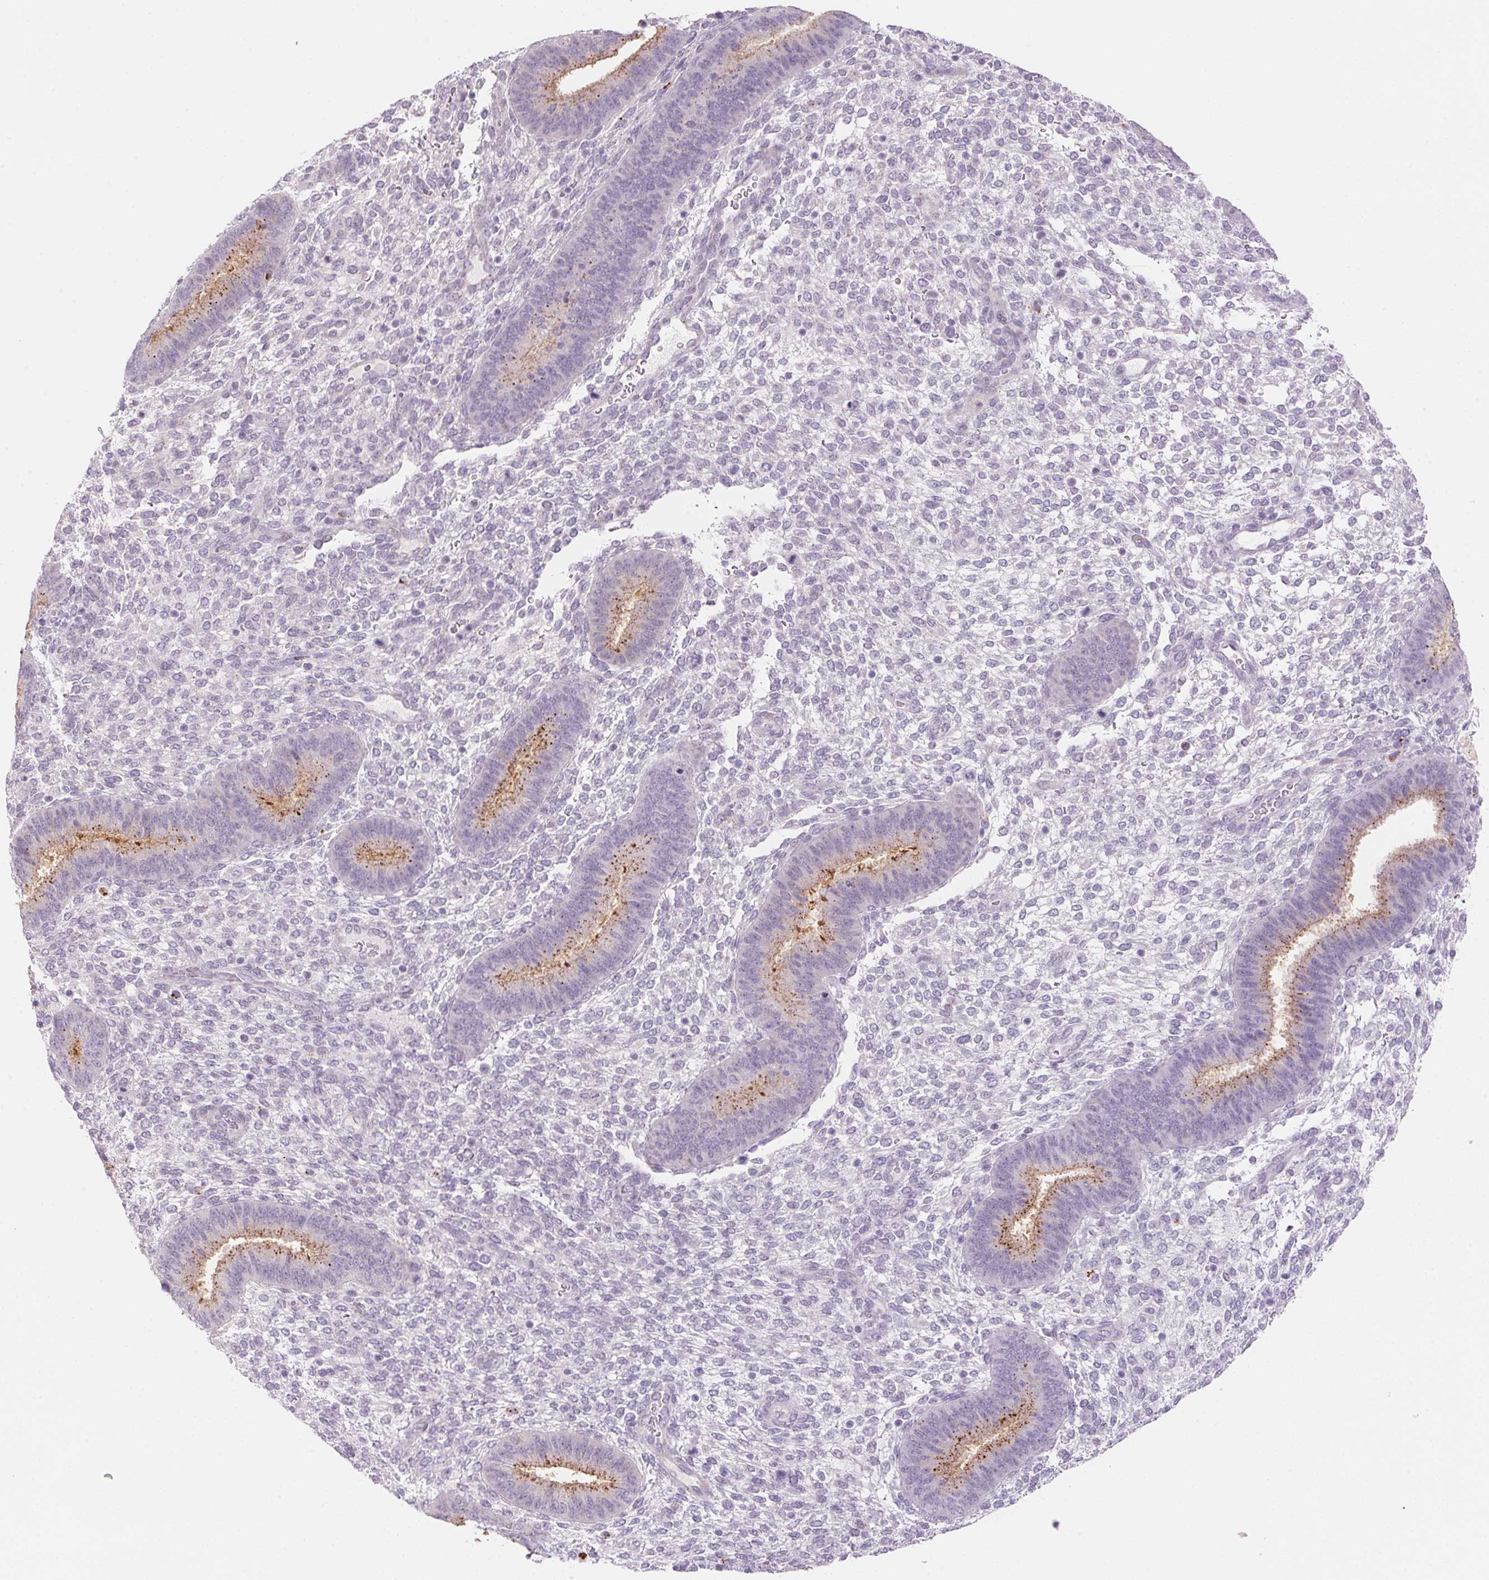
{"staining": {"intensity": "negative", "quantity": "none", "location": "none"}, "tissue": "endometrium", "cell_type": "Cells in endometrial stroma", "image_type": "normal", "snomed": [{"axis": "morphology", "description": "Normal tissue, NOS"}, {"axis": "topography", "description": "Endometrium"}], "caption": "IHC micrograph of benign endometrium stained for a protein (brown), which exhibits no expression in cells in endometrial stroma. The staining is performed using DAB brown chromogen with nuclei counter-stained in using hematoxylin.", "gene": "TEKT1", "patient": {"sex": "female", "age": 39}}